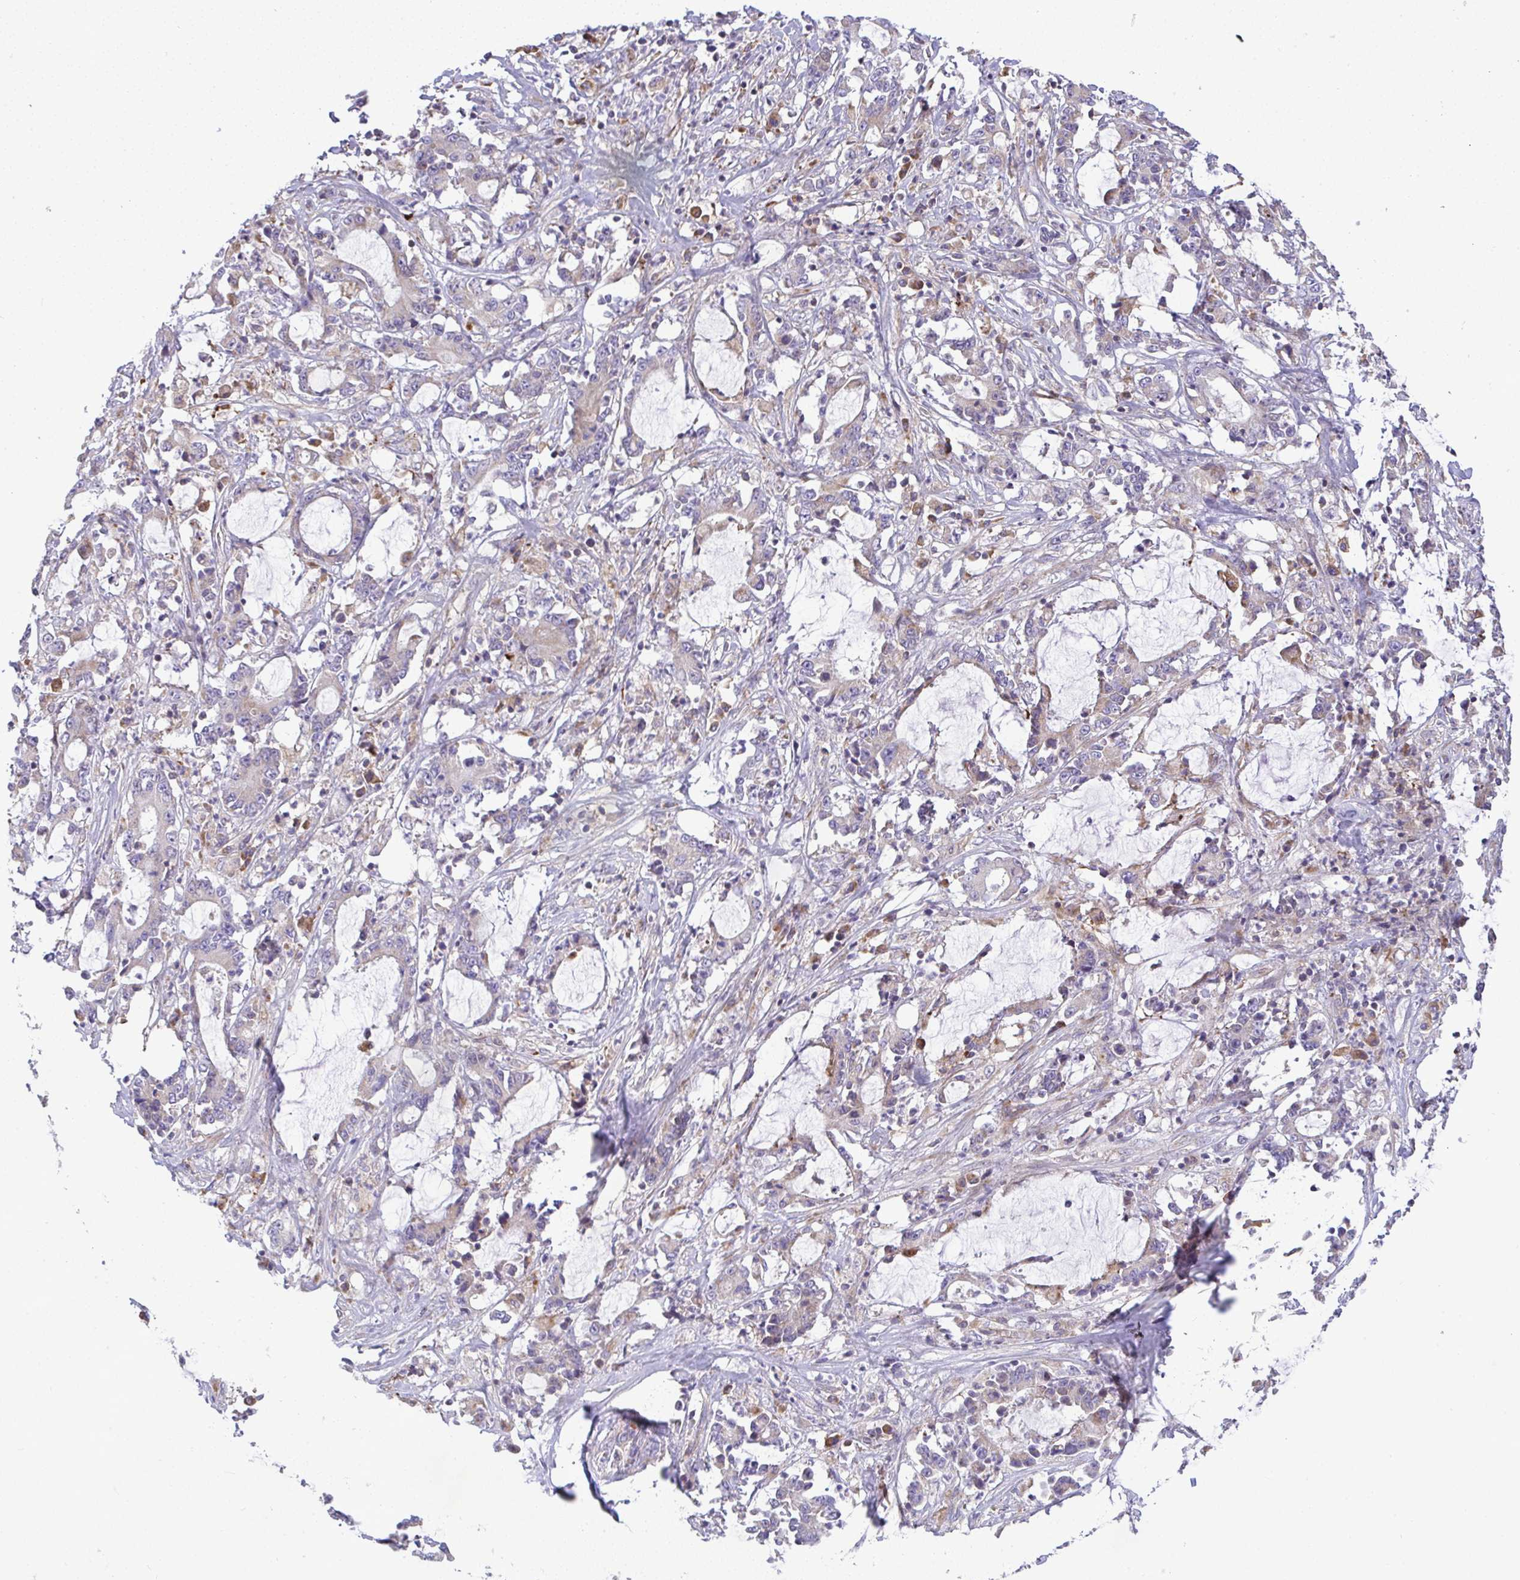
{"staining": {"intensity": "negative", "quantity": "none", "location": "none"}, "tissue": "stomach cancer", "cell_type": "Tumor cells", "image_type": "cancer", "snomed": [{"axis": "morphology", "description": "Adenocarcinoma, NOS"}, {"axis": "topography", "description": "Stomach, upper"}], "caption": "Protein analysis of adenocarcinoma (stomach) displays no significant staining in tumor cells. The staining was performed using DAB (3,3'-diaminobenzidine) to visualize the protein expression in brown, while the nuclei were stained in blue with hematoxylin (Magnification: 20x).", "gene": "GRID2", "patient": {"sex": "male", "age": 68}}